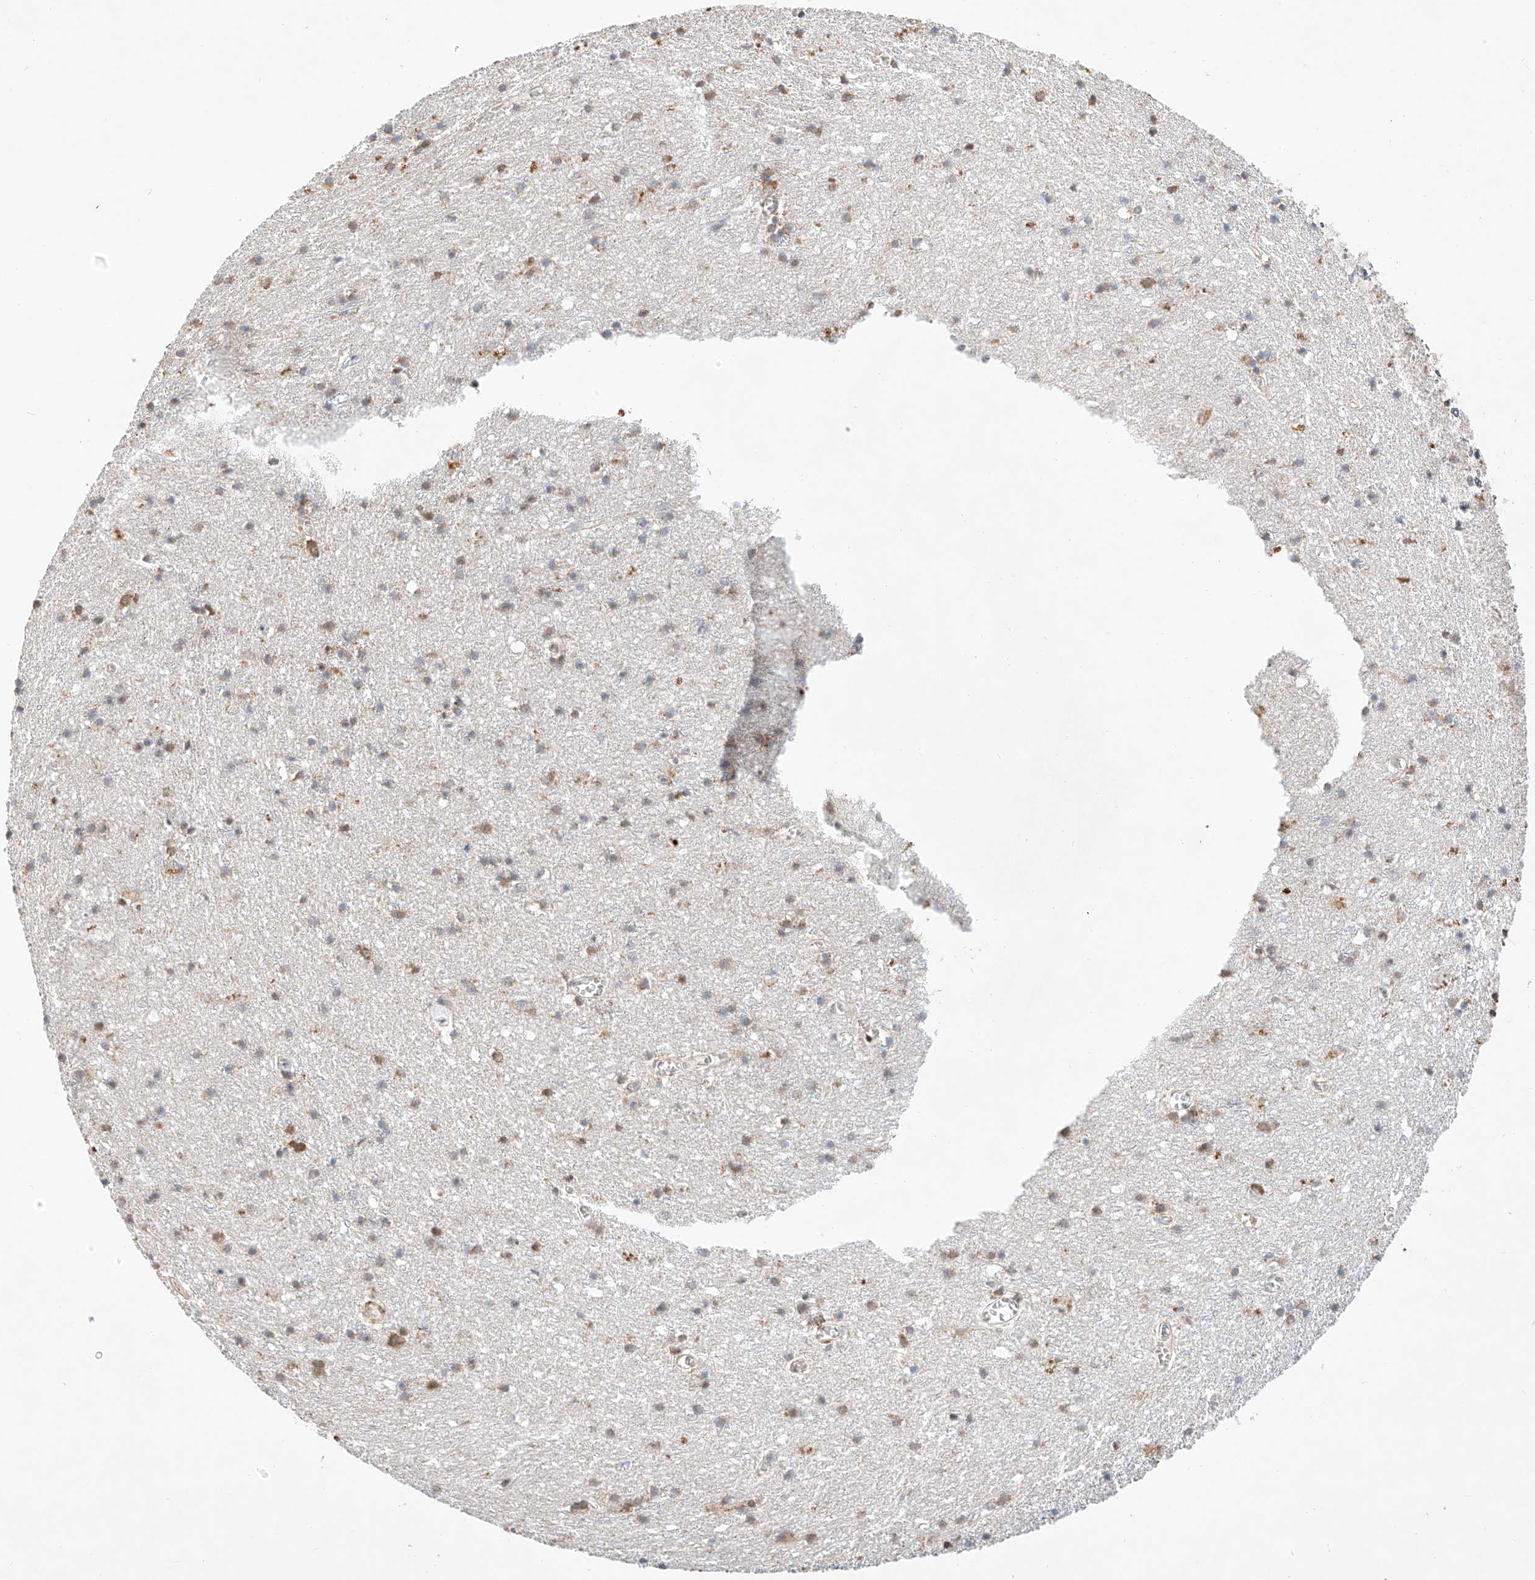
{"staining": {"intensity": "negative", "quantity": "none", "location": "none"}, "tissue": "cerebral cortex", "cell_type": "Endothelial cells", "image_type": "normal", "snomed": [{"axis": "morphology", "description": "Normal tissue, NOS"}, {"axis": "topography", "description": "Cerebral cortex"}], "caption": "There is no significant positivity in endothelial cells of cerebral cortex. (DAB (3,3'-diaminobenzidine) immunohistochemistry (IHC), high magnification).", "gene": "C6orf118", "patient": {"sex": "female", "age": 64}}